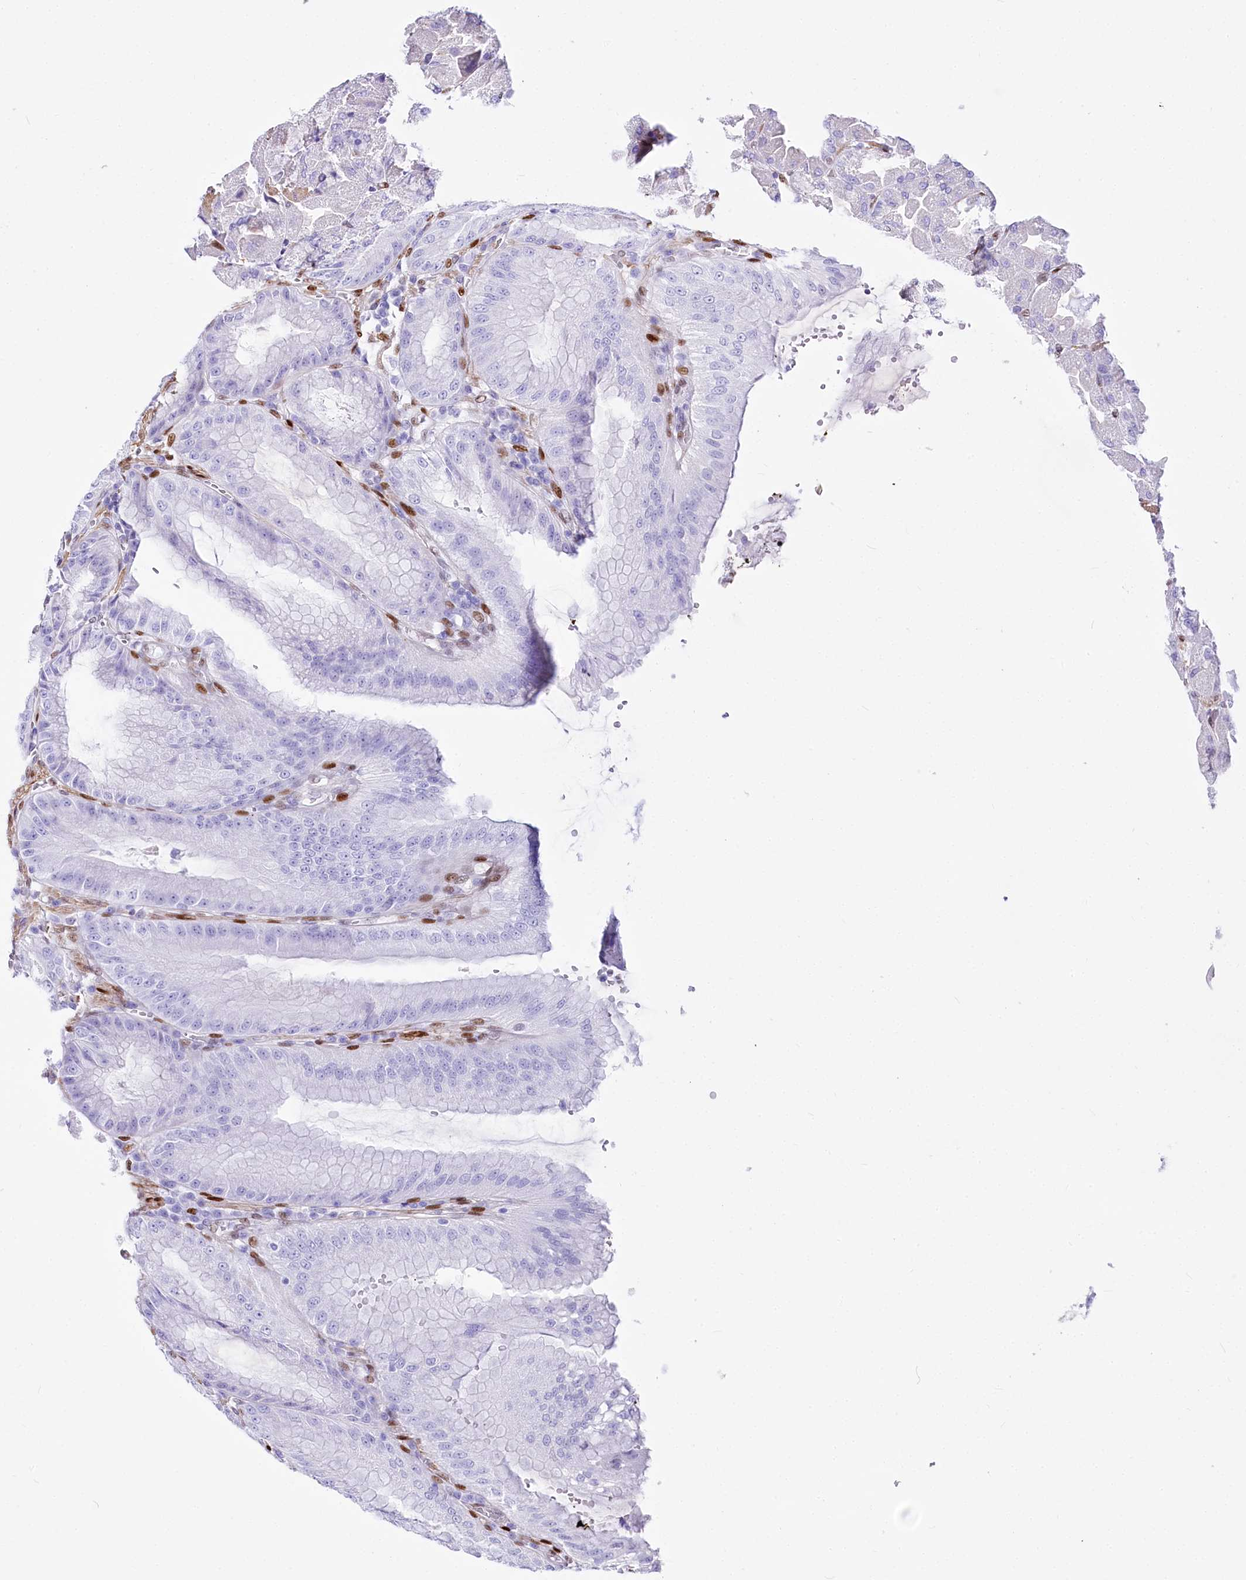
{"staining": {"intensity": "negative", "quantity": "none", "location": "none"}, "tissue": "stomach", "cell_type": "Glandular cells", "image_type": "normal", "snomed": [{"axis": "morphology", "description": "Normal tissue, NOS"}, {"axis": "topography", "description": "Stomach, upper"}, {"axis": "topography", "description": "Stomach, lower"}], "caption": "An image of stomach stained for a protein shows no brown staining in glandular cells. (Stains: DAB immunohistochemistry with hematoxylin counter stain, Microscopy: brightfield microscopy at high magnification).", "gene": "PTMS", "patient": {"sex": "male", "age": 71}}